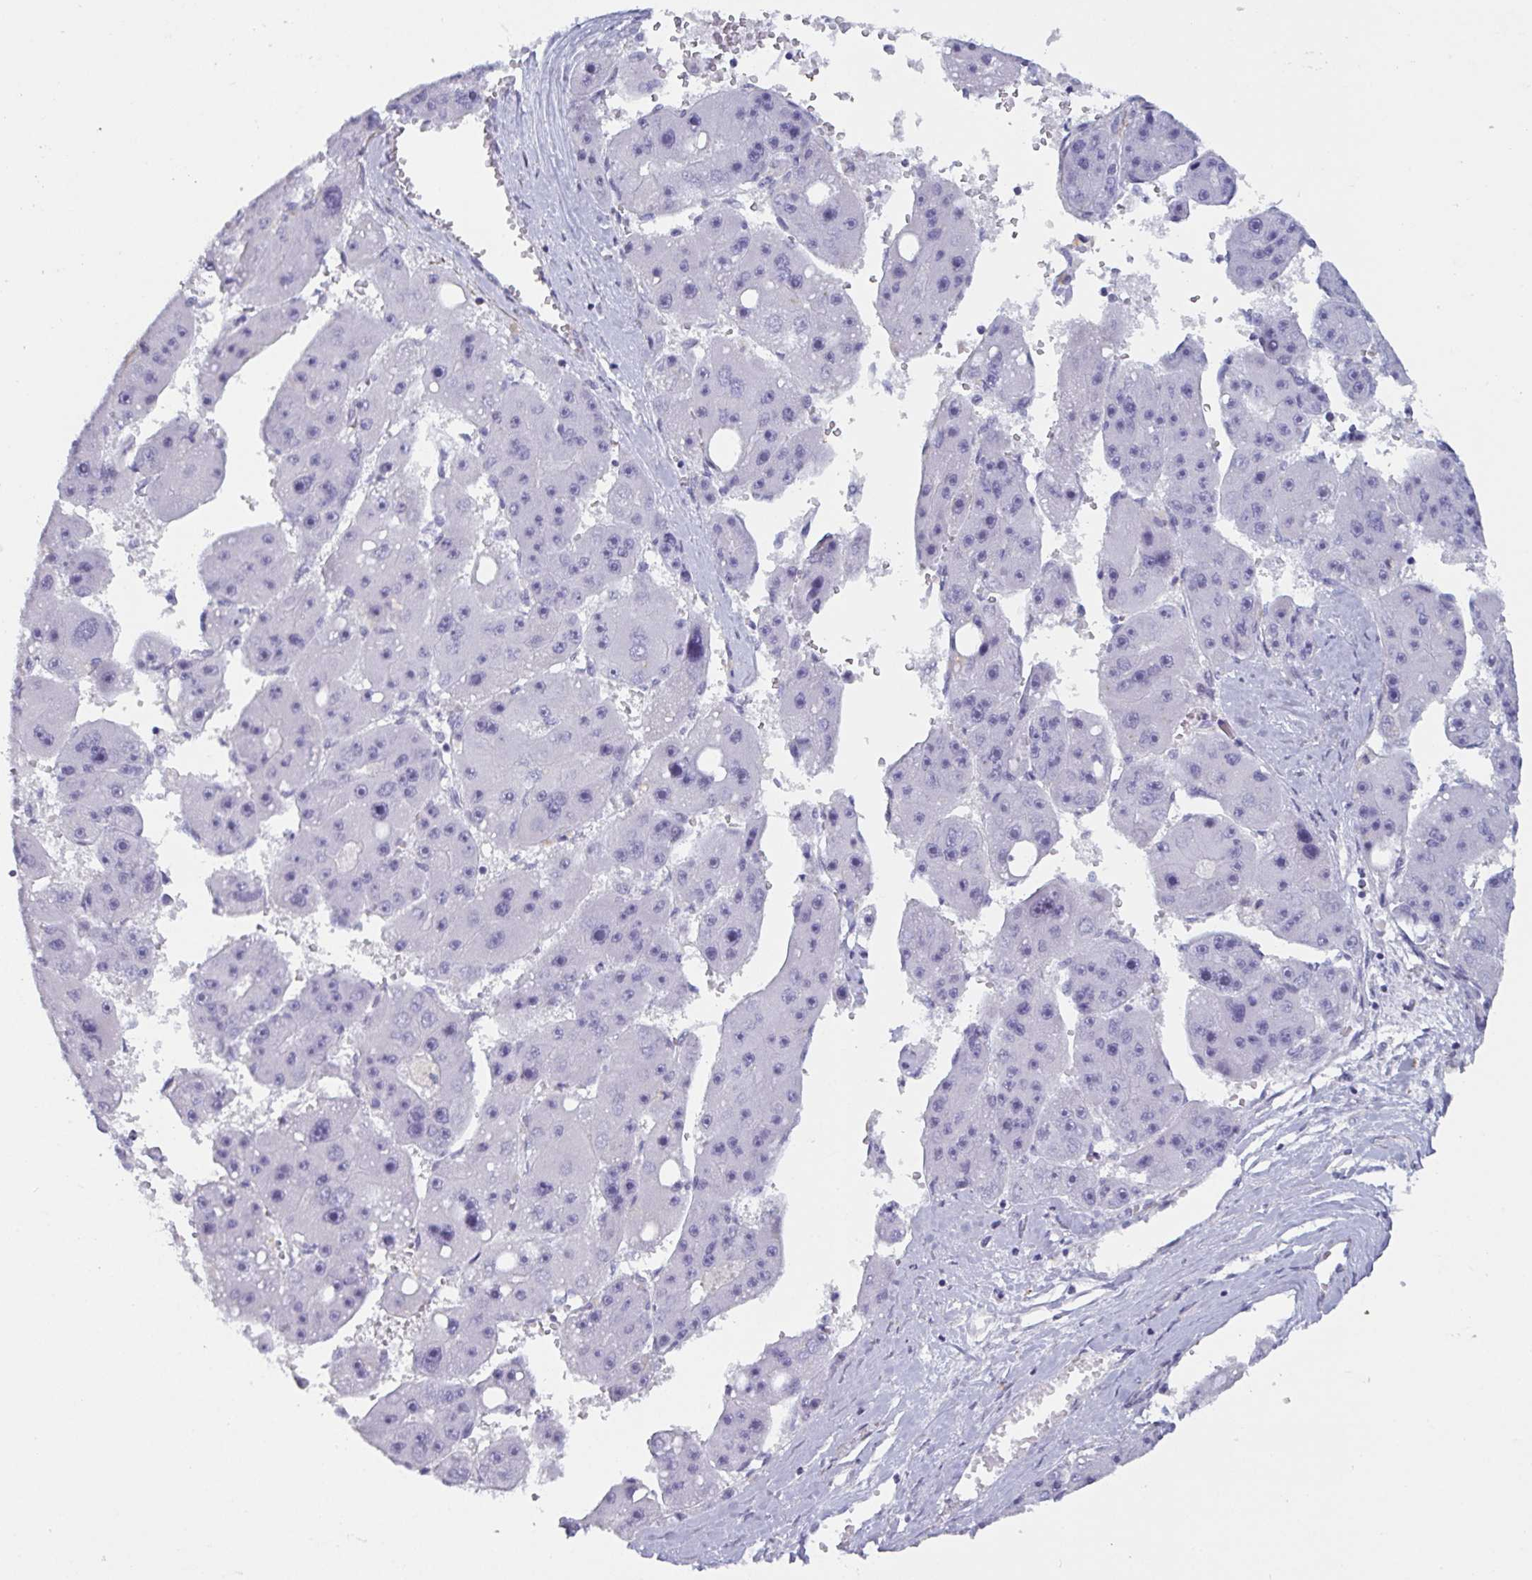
{"staining": {"intensity": "negative", "quantity": "none", "location": "none"}, "tissue": "liver cancer", "cell_type": "Tumor cells", "image_type": "cancer", "snomed": [{"axis": "morphology", "description": "Carcinoma, Hepatocellular, NOS"}, {"axis": "topography", "description": "Liver"}], "caption": "A micrograph of human liver hepatocellular carcinoma is negative for staining in tumor cells.", "gene": "OR5P3", "patient": {"sex": "female", "age": 61}}